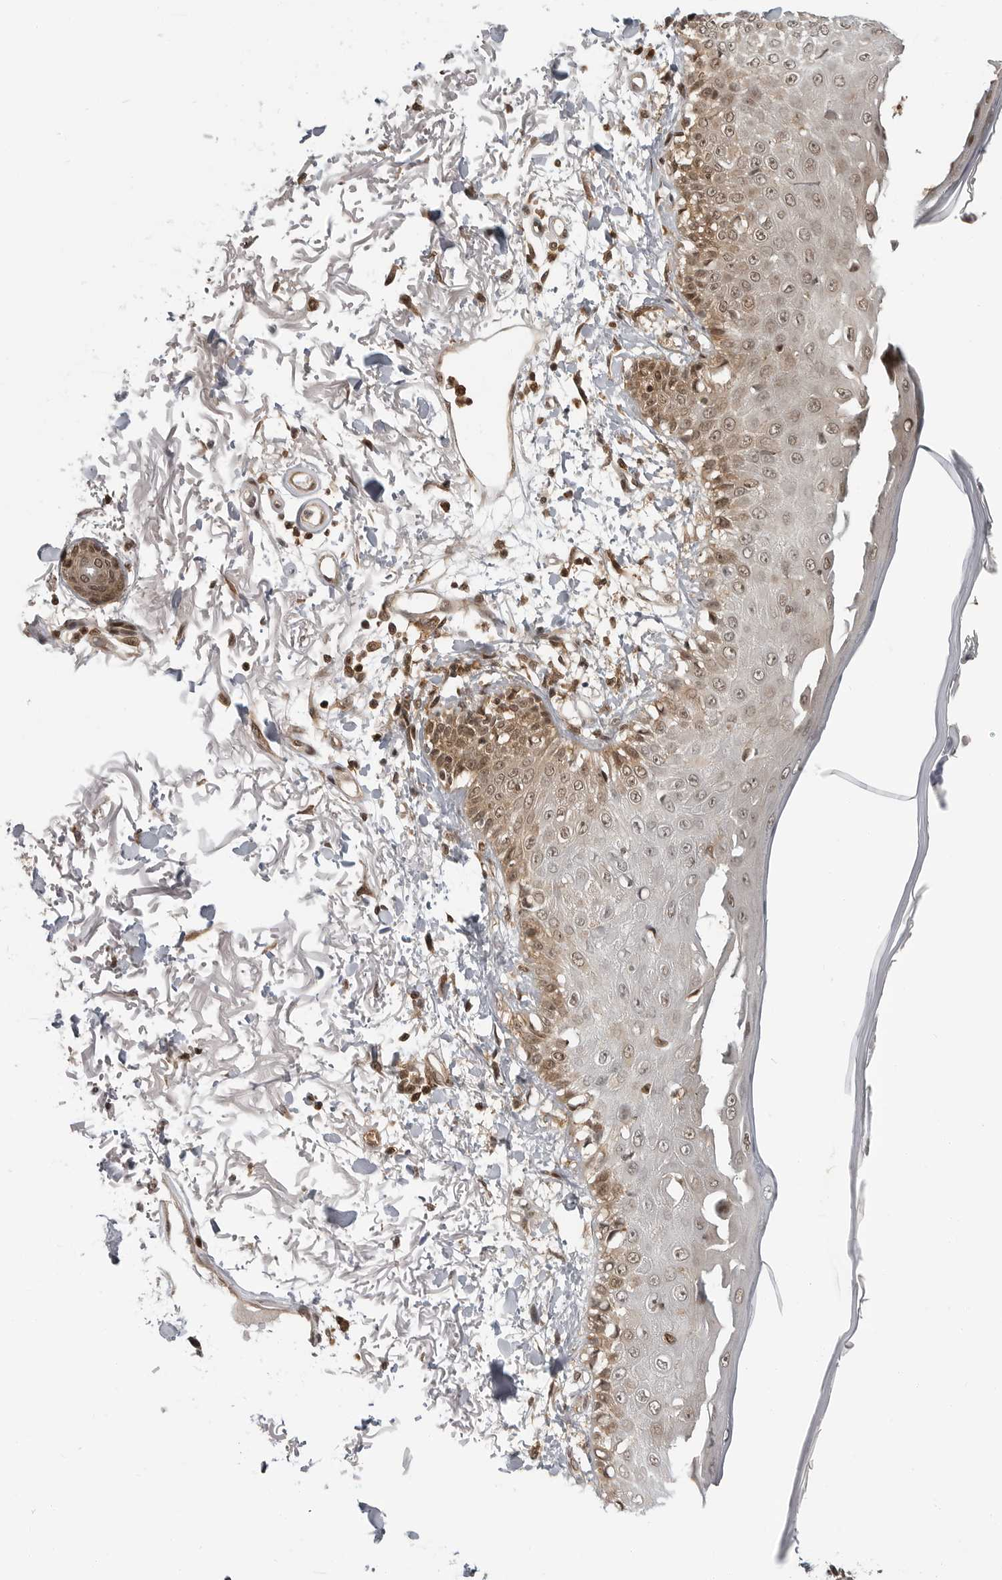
{"staining": {"intensity": "moderate", "quantity": ">75%", "location": "cytoplasmic/membranous,nuclear"}, "tissue": "skin", "cell_type": "Fibroblasts", "image_type": "normal", "snomed": [{"axis": "morphology", "description": "Normal tissue, NOS"}, {"axis": "morphology", "description": "Squamous cell carcinoma, NOS"}, {"axis": "topography", "description": "Skin"}, {"axis": "topography", "description": "Peripheral nerve tissue"}], "caption": "This photomicrograph exhibits IHC staining of normal skin, with medium moderate cytoplasmic/membranous,nuclear staining in approximately >75% of fibroblasts.", "gene": "SZRD1", "patient": {"sex": "male", "age": 83}}